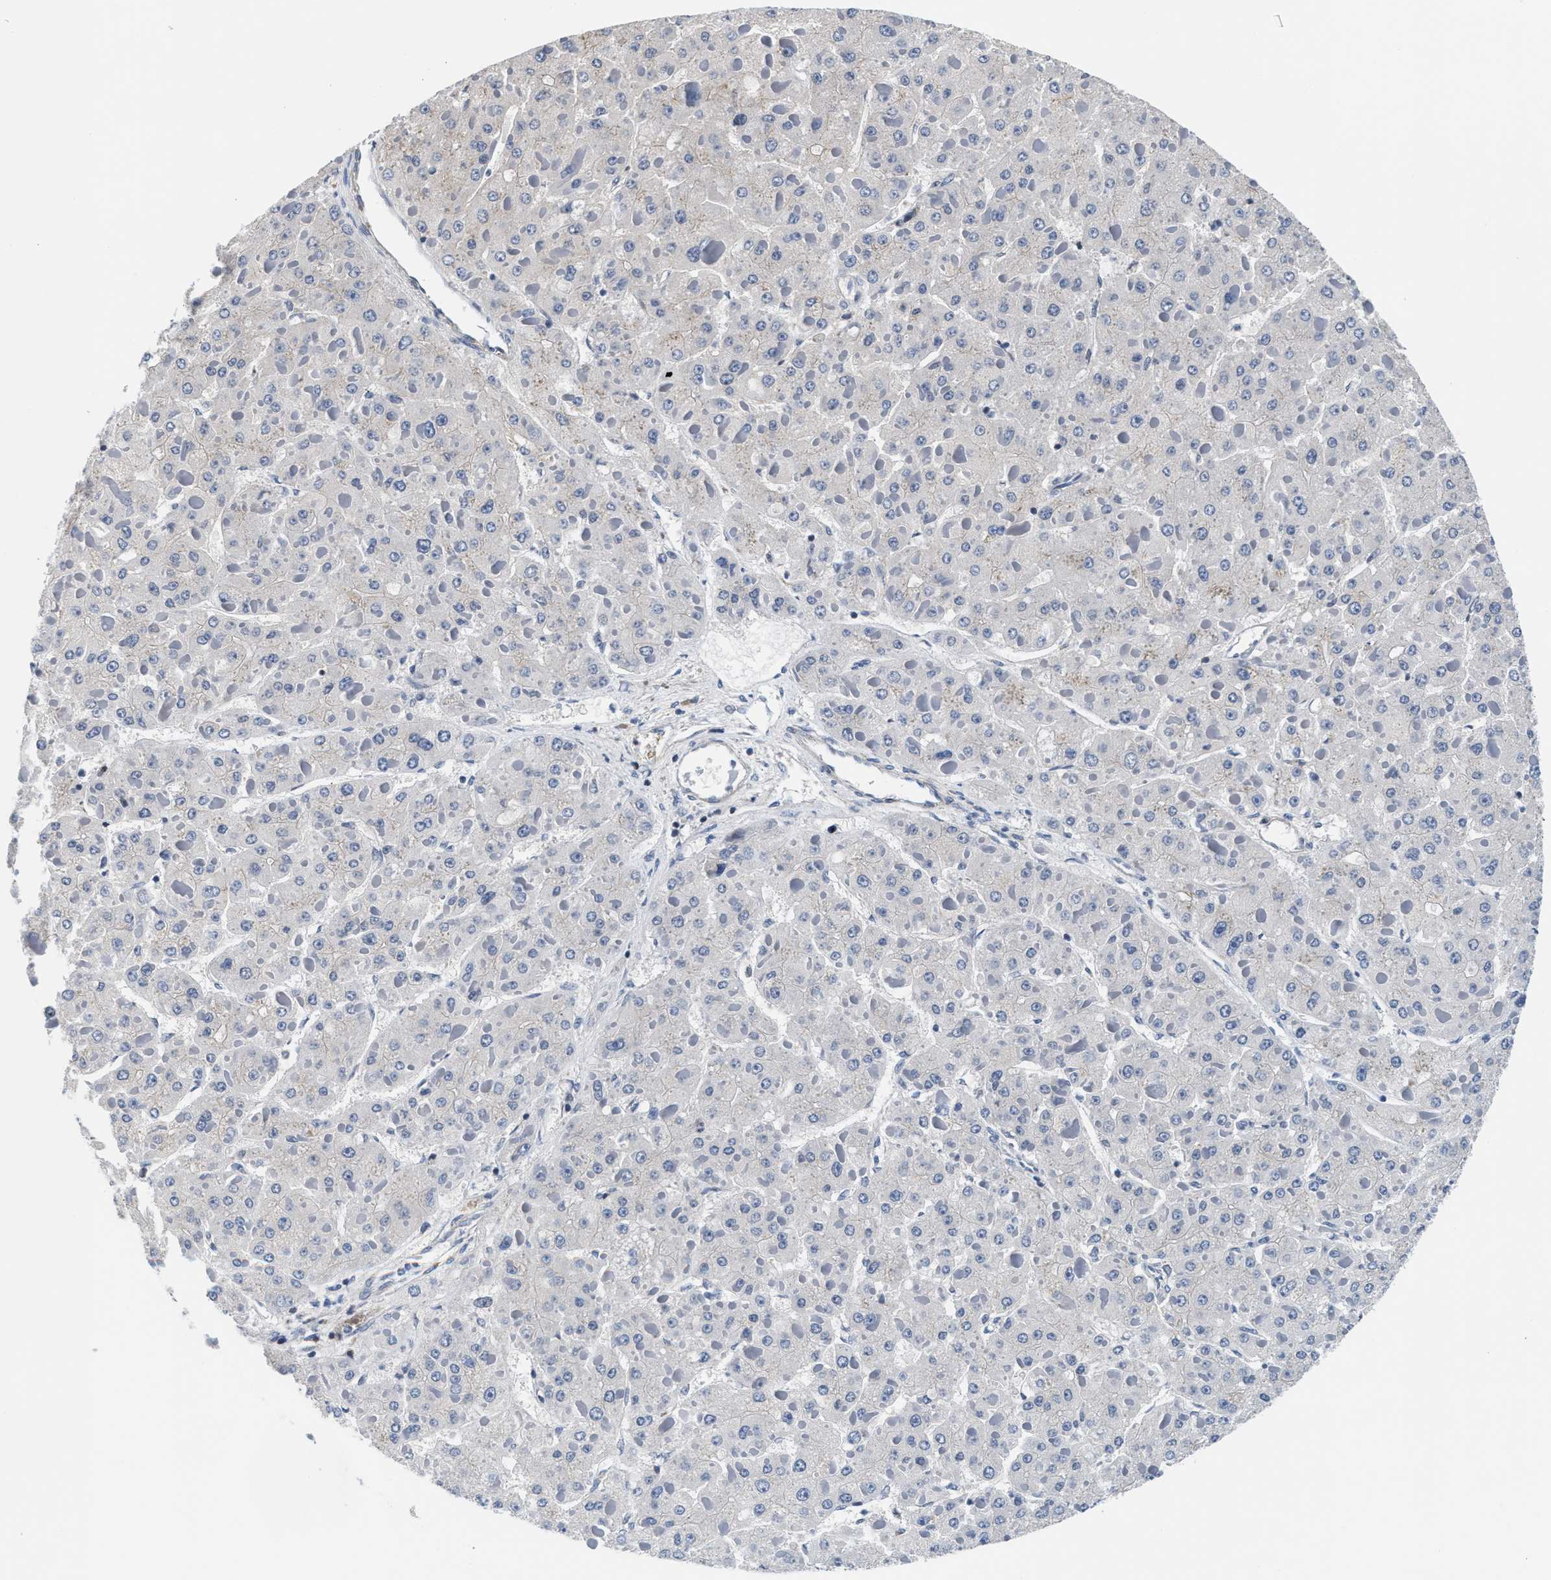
{"staining": {"intensity": "negative", "quantity": "none", "location": "none"}, "tissue": "liver cancer", "cell_type": "Tumor cells", "image_type": "cancer", "snomed": [{"axis": "morphology", "description": "Carcinoma, Hepatocellular, NOS"}, {"axis": "topography", "description": "Liver"}], "caption": "Tumor cells are negative for brown protein staining in liver cancer. (DAB IHC with hematoxylin counter stain).", "gene": "MYH3", "patient": {"sex": "female", "age": 73}}